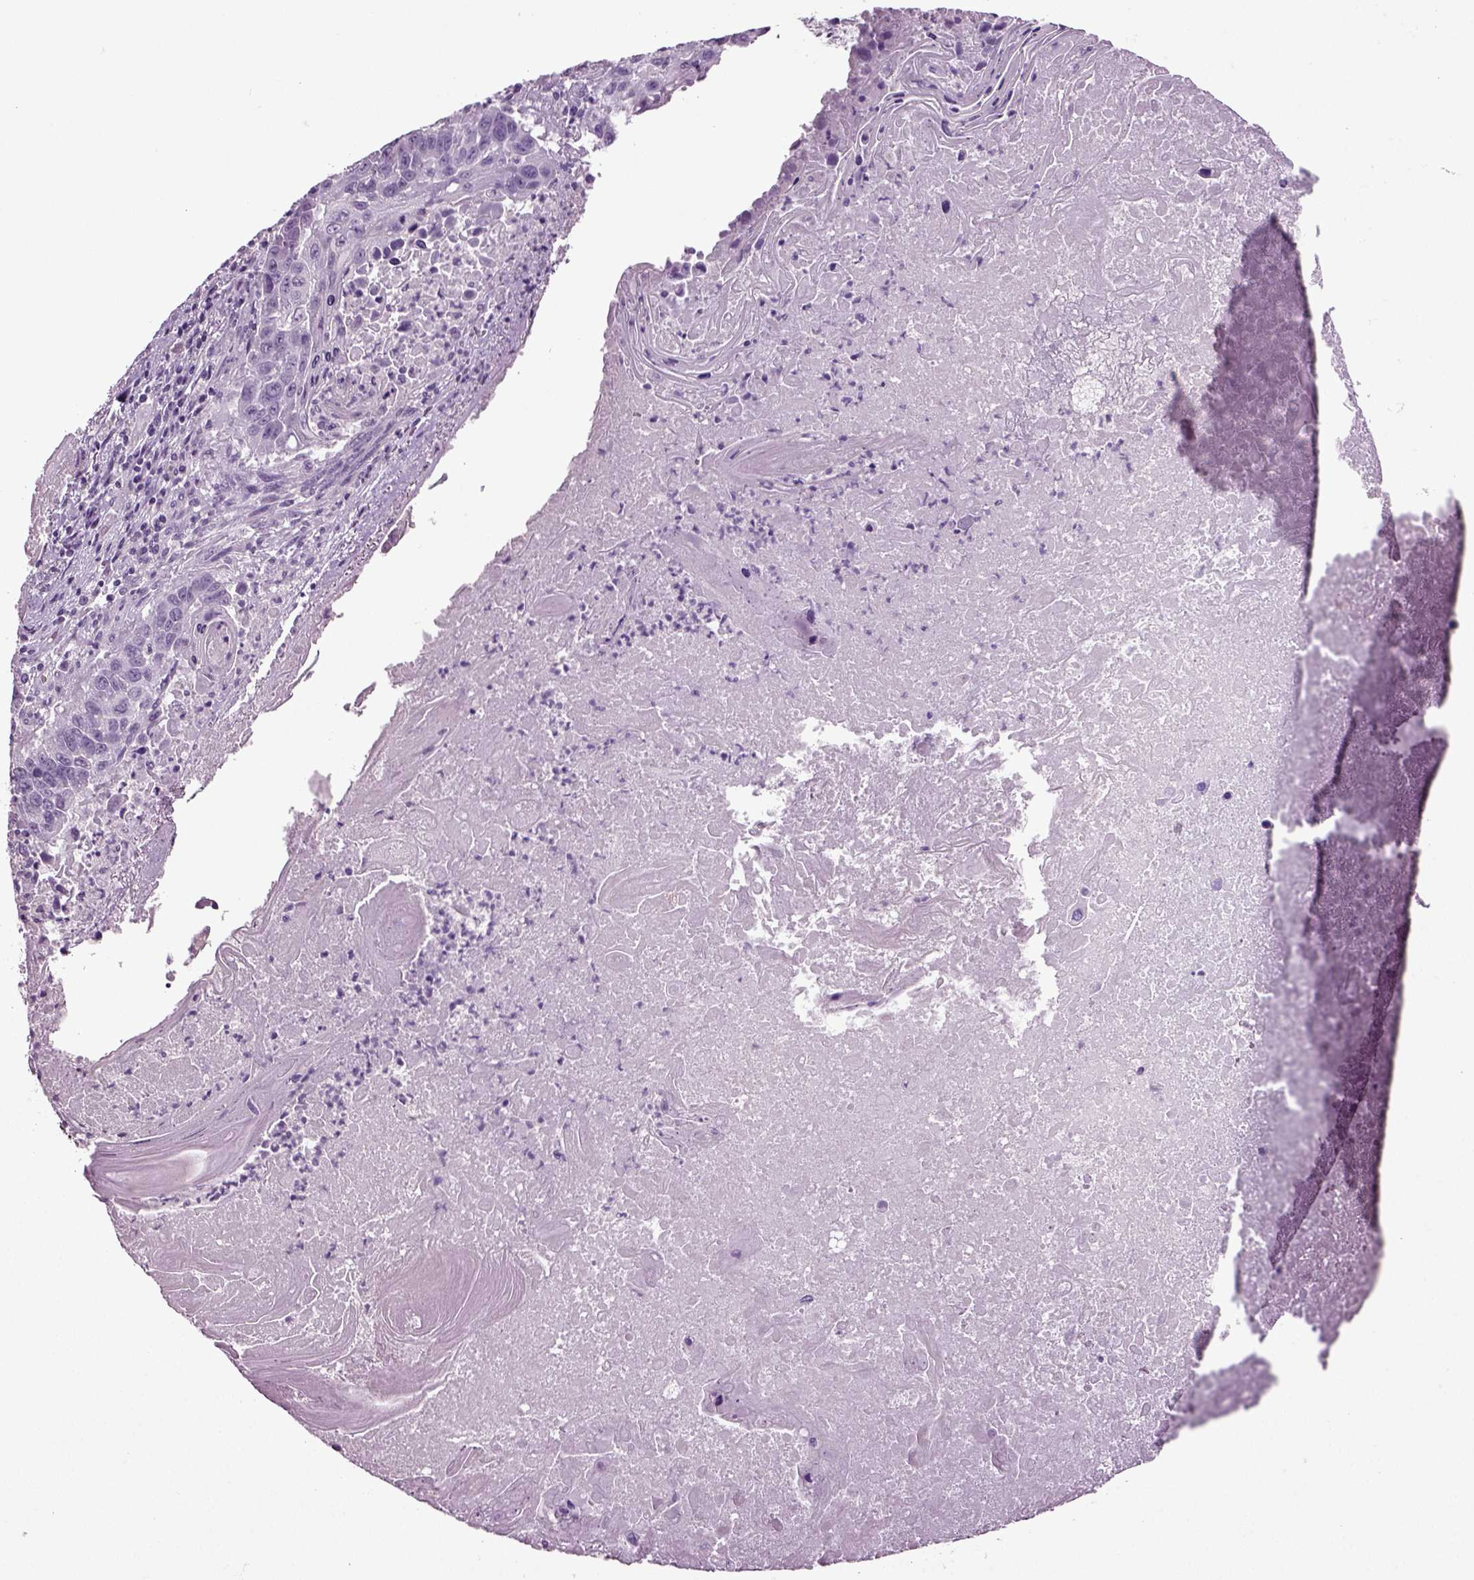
{"staining": {"intensity": "negative", "quantity": "none", "location": "none"}, "tissue": "lung cancer", "cell_type": "Tumor cells", "image_type": "cancer", "snomed": [{"axis": "morphology", "description": "Squamous cell carcinoma, NOS"}, {"axis": "topography", "description": "Lung"}], "caption": "IHC image of lung cancer (squamous cell carcinoma) stained for a protein (brown), which shows no positivity in tumor cells. The staining is performed using DAB (3,3'-diaminobenzidine) brown chromogen with nuclei counter-stained in using hematoxylin.", "gene": "SLC17A6", "patient": {"sex": "male", "age": 73}}